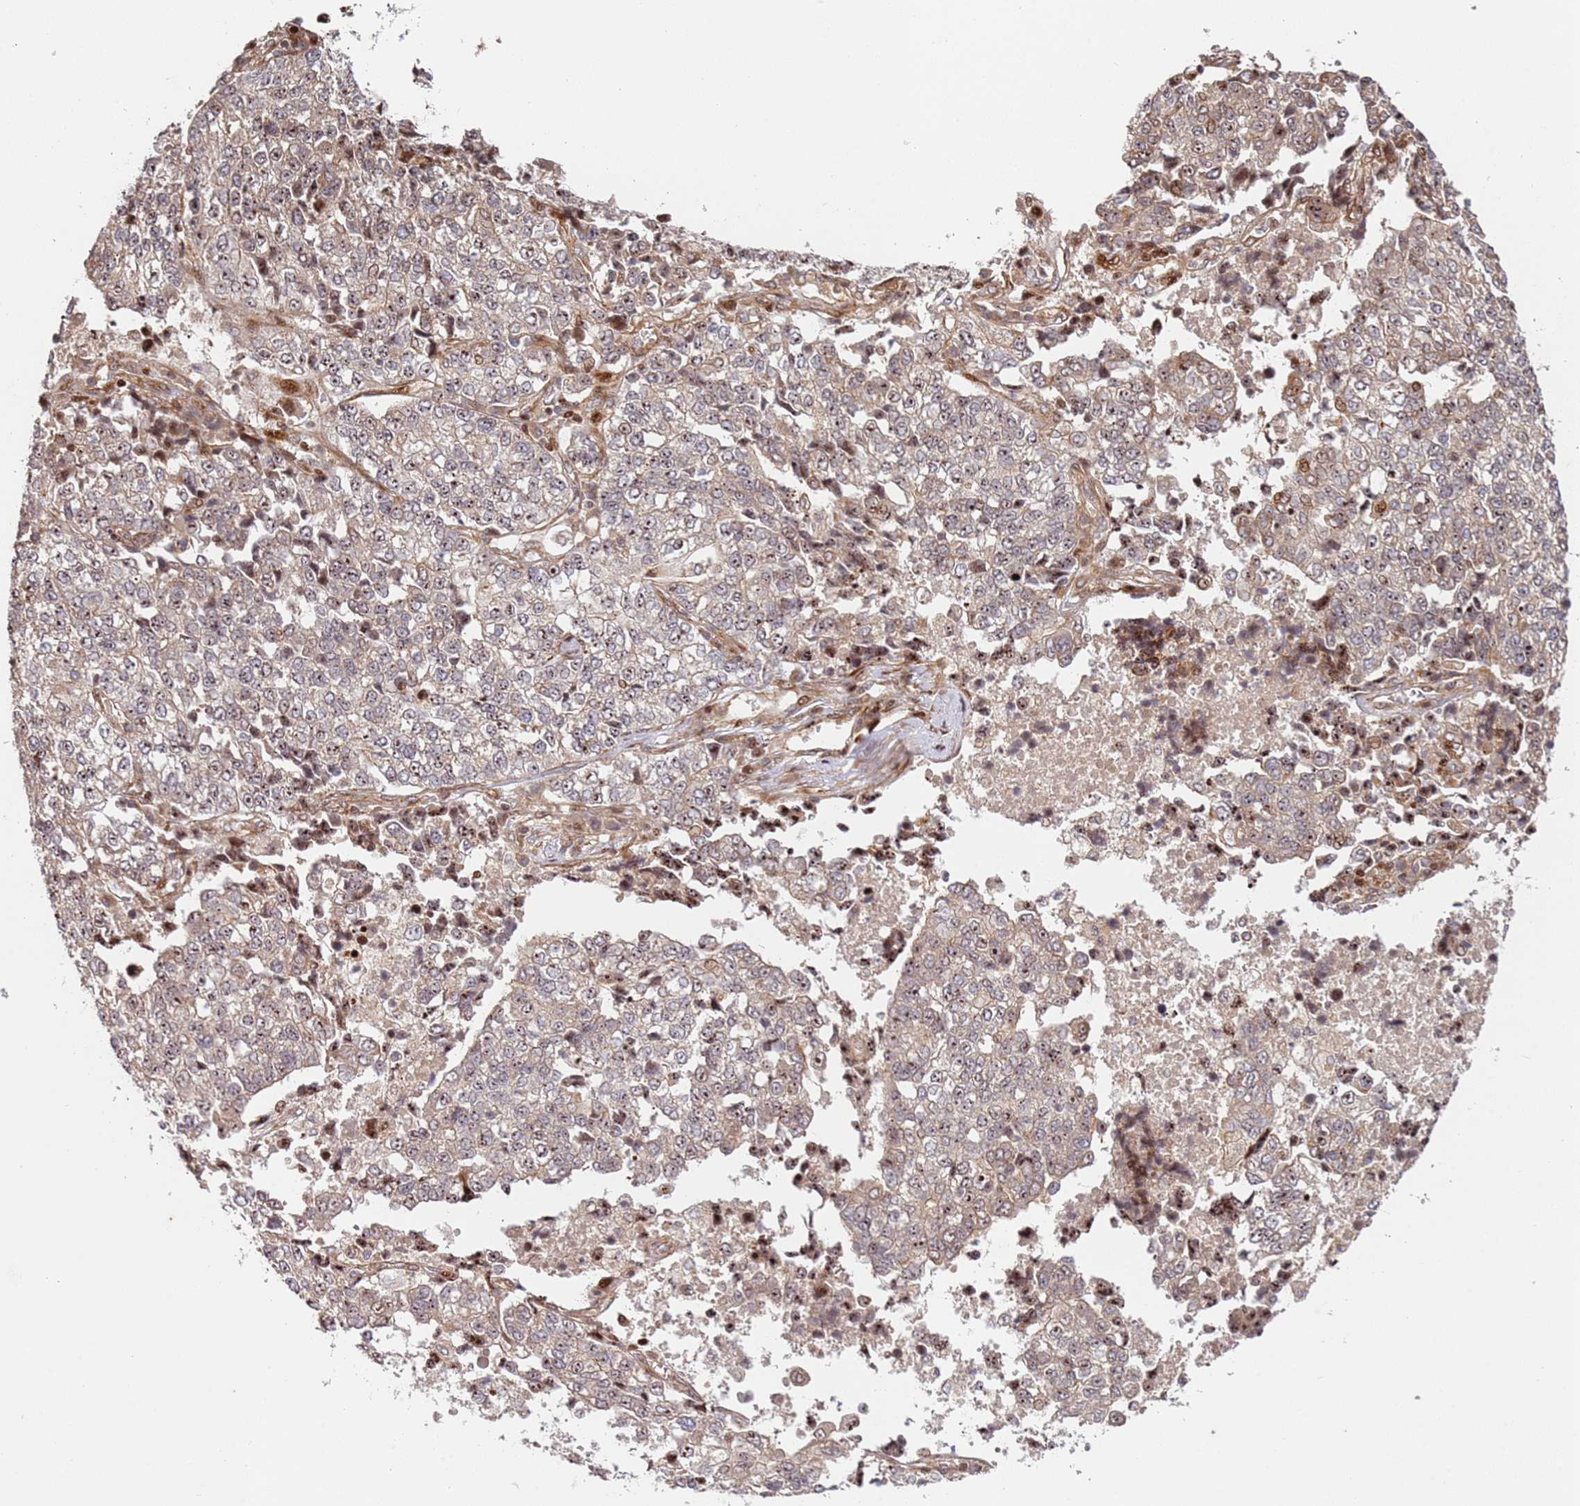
{"staining": {"intensity": "weak", "quantity": "25%-75%", "location": "nuclear"}, "tissue": "lung cancer", "cell_type": "Tumor cells", "image_type": "cancer", "snomed": [{"axis": "morphology", "description": "Adenocarcinoma, NOS"}, {"axis": "topography", "description": "Lung"}], "caption": "Brown immunohistochemical staining in lung cancer demonstrates weak nuclear staining in approximately 25%-75% of tumor cells.", "gene": "TMEM233", "patient": {"sex": "male", "age": 49}}